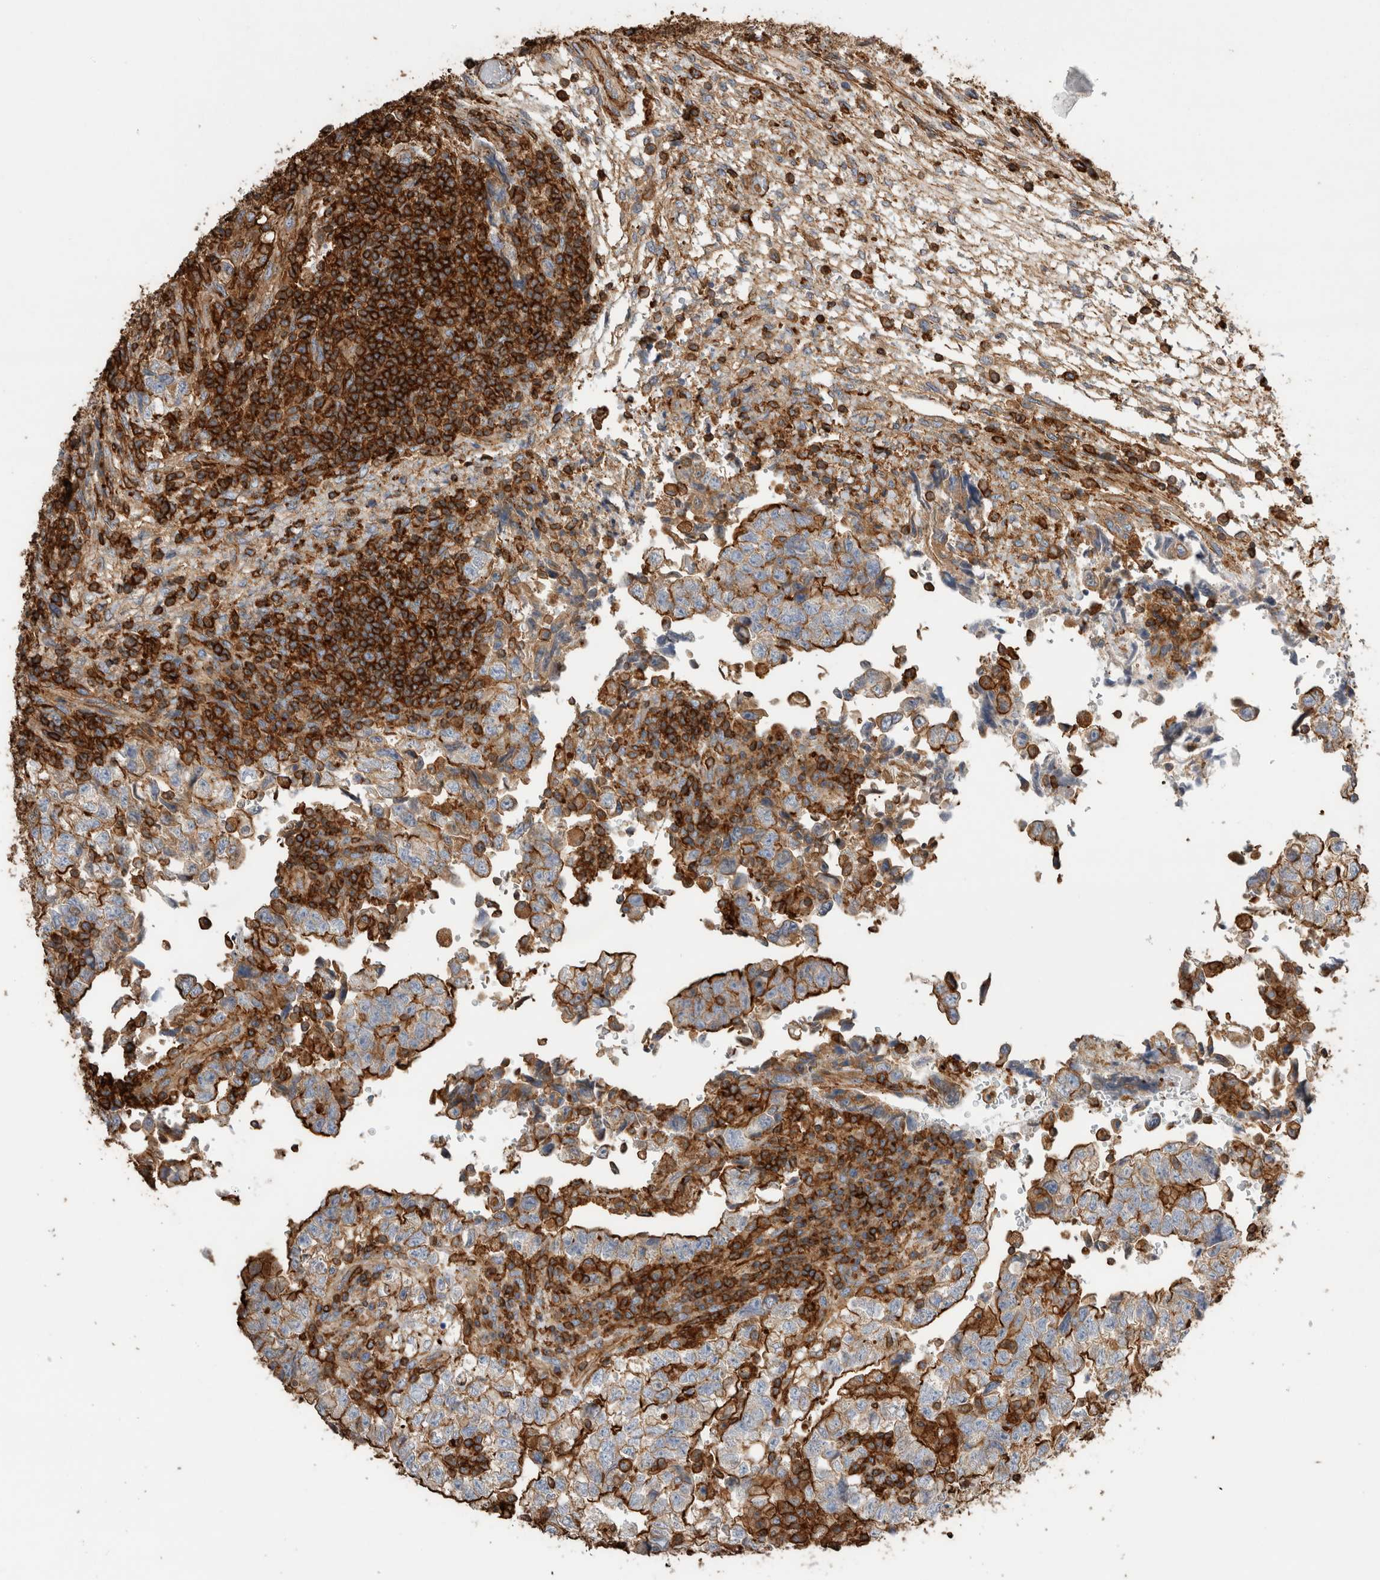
{"staining": {"intensity": "strong", "quantity": "25%-75%", "location": "cytoplasmic/membranous"}, "tissue": "testis cancer", "cell_type": "Tumor cells", "image_type": "cancer", "snomed": [{"axis": "morphology", "description": "Normal tissue, NOS"}, {"axis": "morphology", "description": "Carcinoma, Embryonal, NOS"}, {"axis": "topography", "description": "Testis"}], "caption": "Immunohistochemical staining of human testis cancer exhibits high levels of strong cytoplasmic/membranous protein positivity in about 25%-75% of tumor cells.", "gene": "GPER1", "patient": {"sex": "male", "age": 36}}